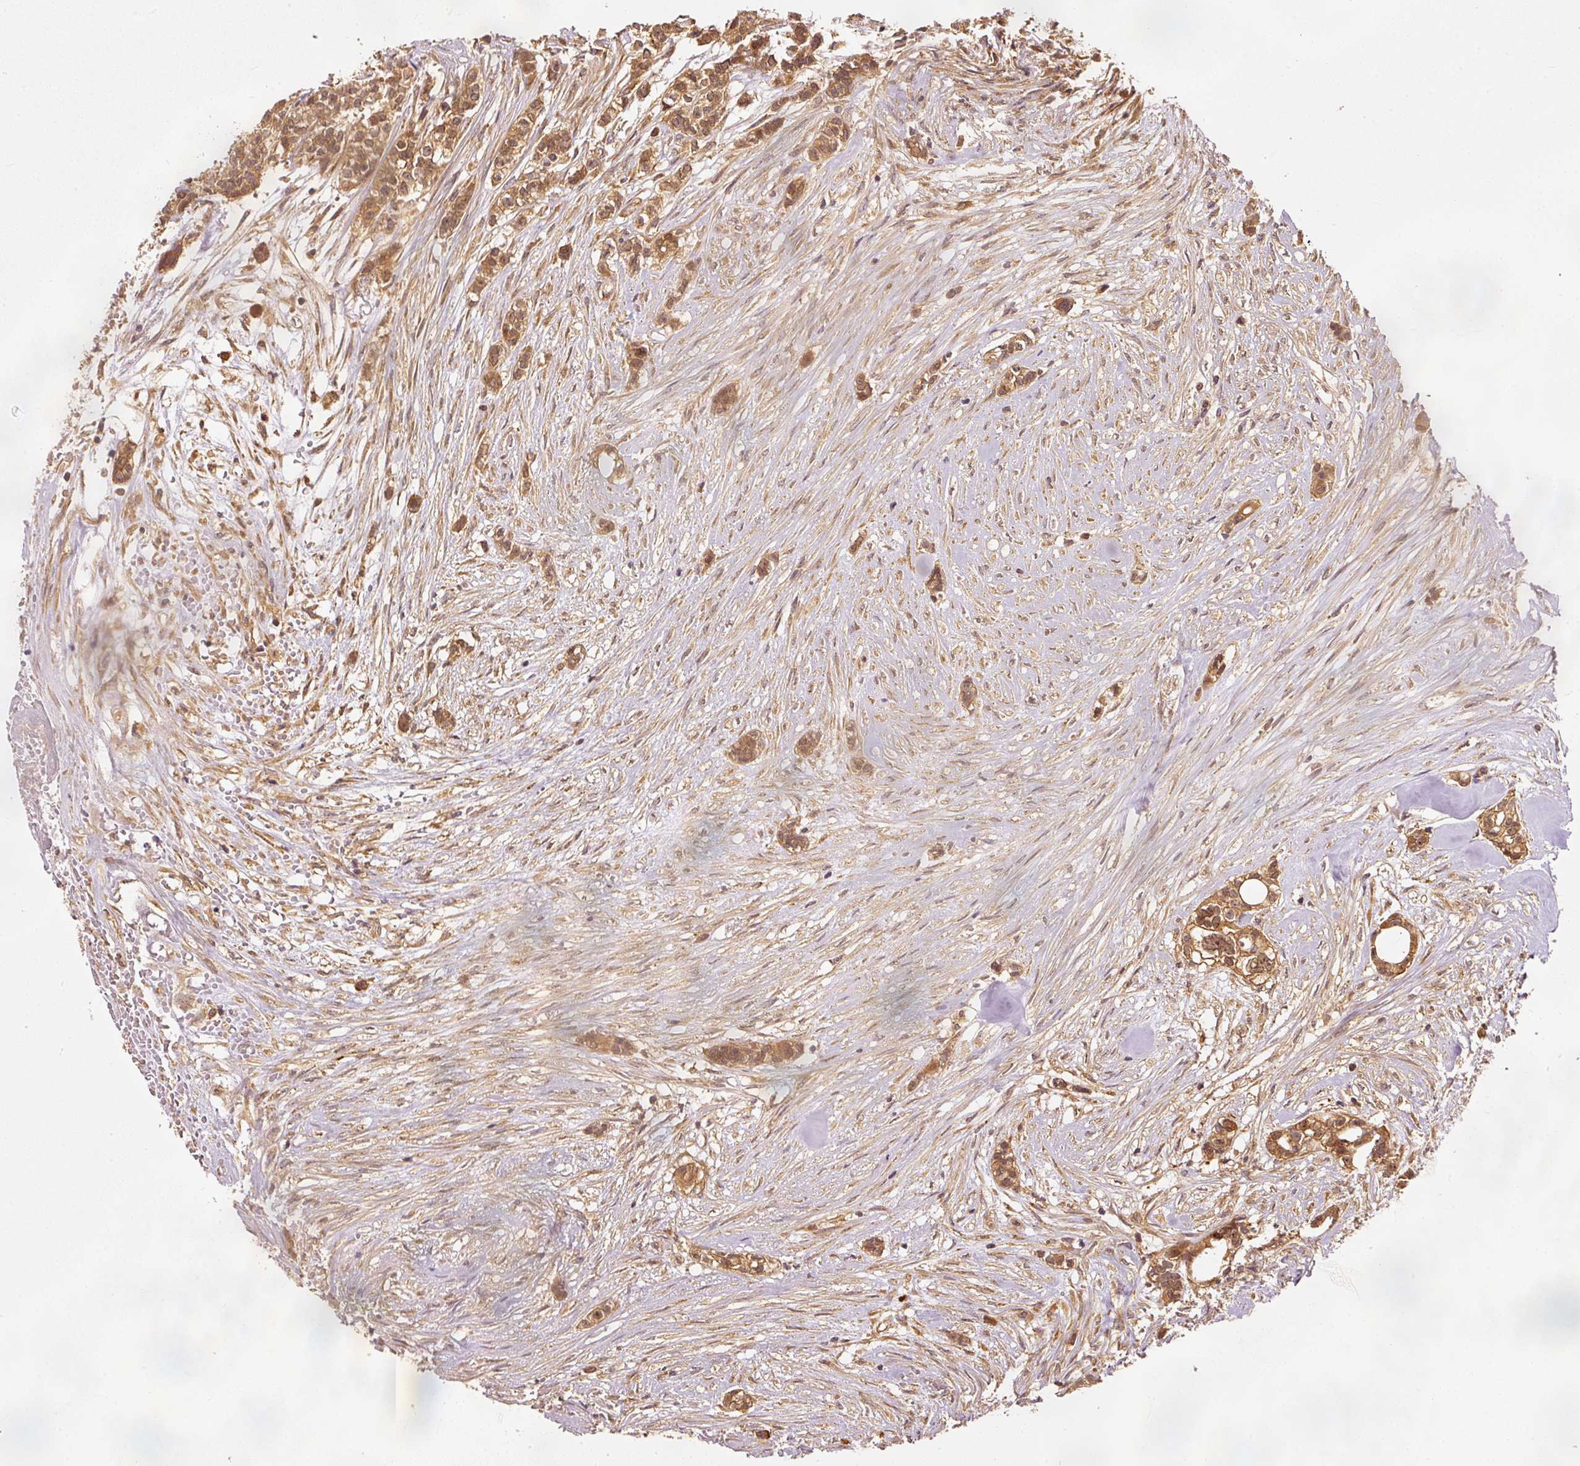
{"staining": {"intensity": "moderate", "quantity": ">75%", "location": "cytoplasmic/membranous"}, "tissue": "head and neck cancer", "cell_type": "Tumor cells", "image_type": "cancer", "snomed": [{"axis": "morphology", "description": "Adenocarcinoma, NOS"}, {"axis": "topography", "description": "Head-Neck"}], "caption": "This photomicrograph demonstrates IHC staining of human adenocarcinoma (head and neck), with medium moderate cytoplasmic/membranous expression in approximately >75% of tumor cells.", "gene": "EIF3B", "patient": {"sex": "male", "age": 81}}